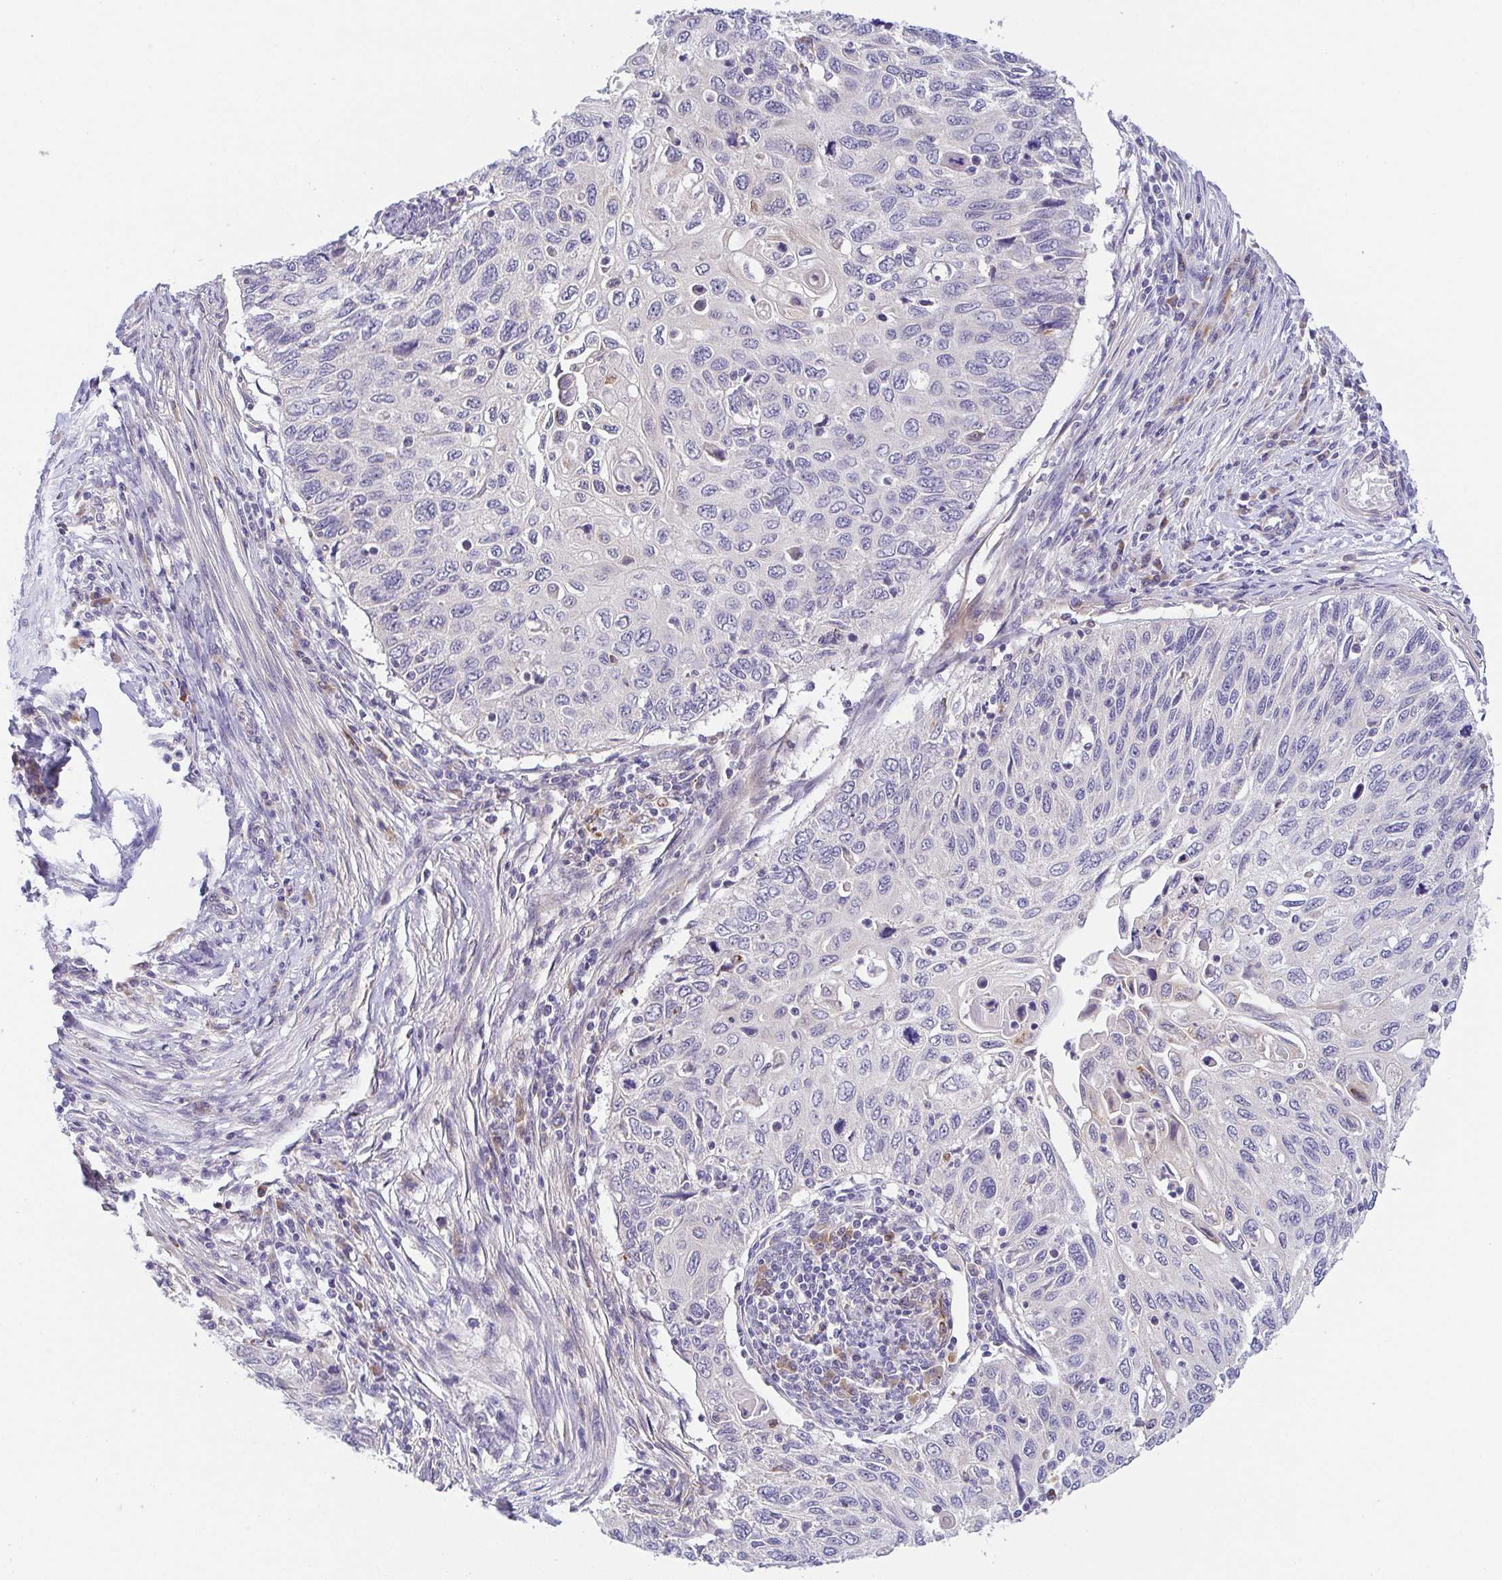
{"staining": {"intensity": "negative", "quantity": "none", "location": "none"}, "tissue": "cervical cancer", "cell_type": "Tumor cells", "image_type": "cancer", "snomed": [{"axis": "morphology", "description": "Squamous cell carcinoma, NOS"}, {"axis": "topography", "description": "Cervix"}], "caption": "Immunohistochemistry of human cervical cancer (squamous cell carcinoma) displays no staining in tumor cells.", "gene": "BCL2L1", "patient": {"sex": "female", "age": 70}}